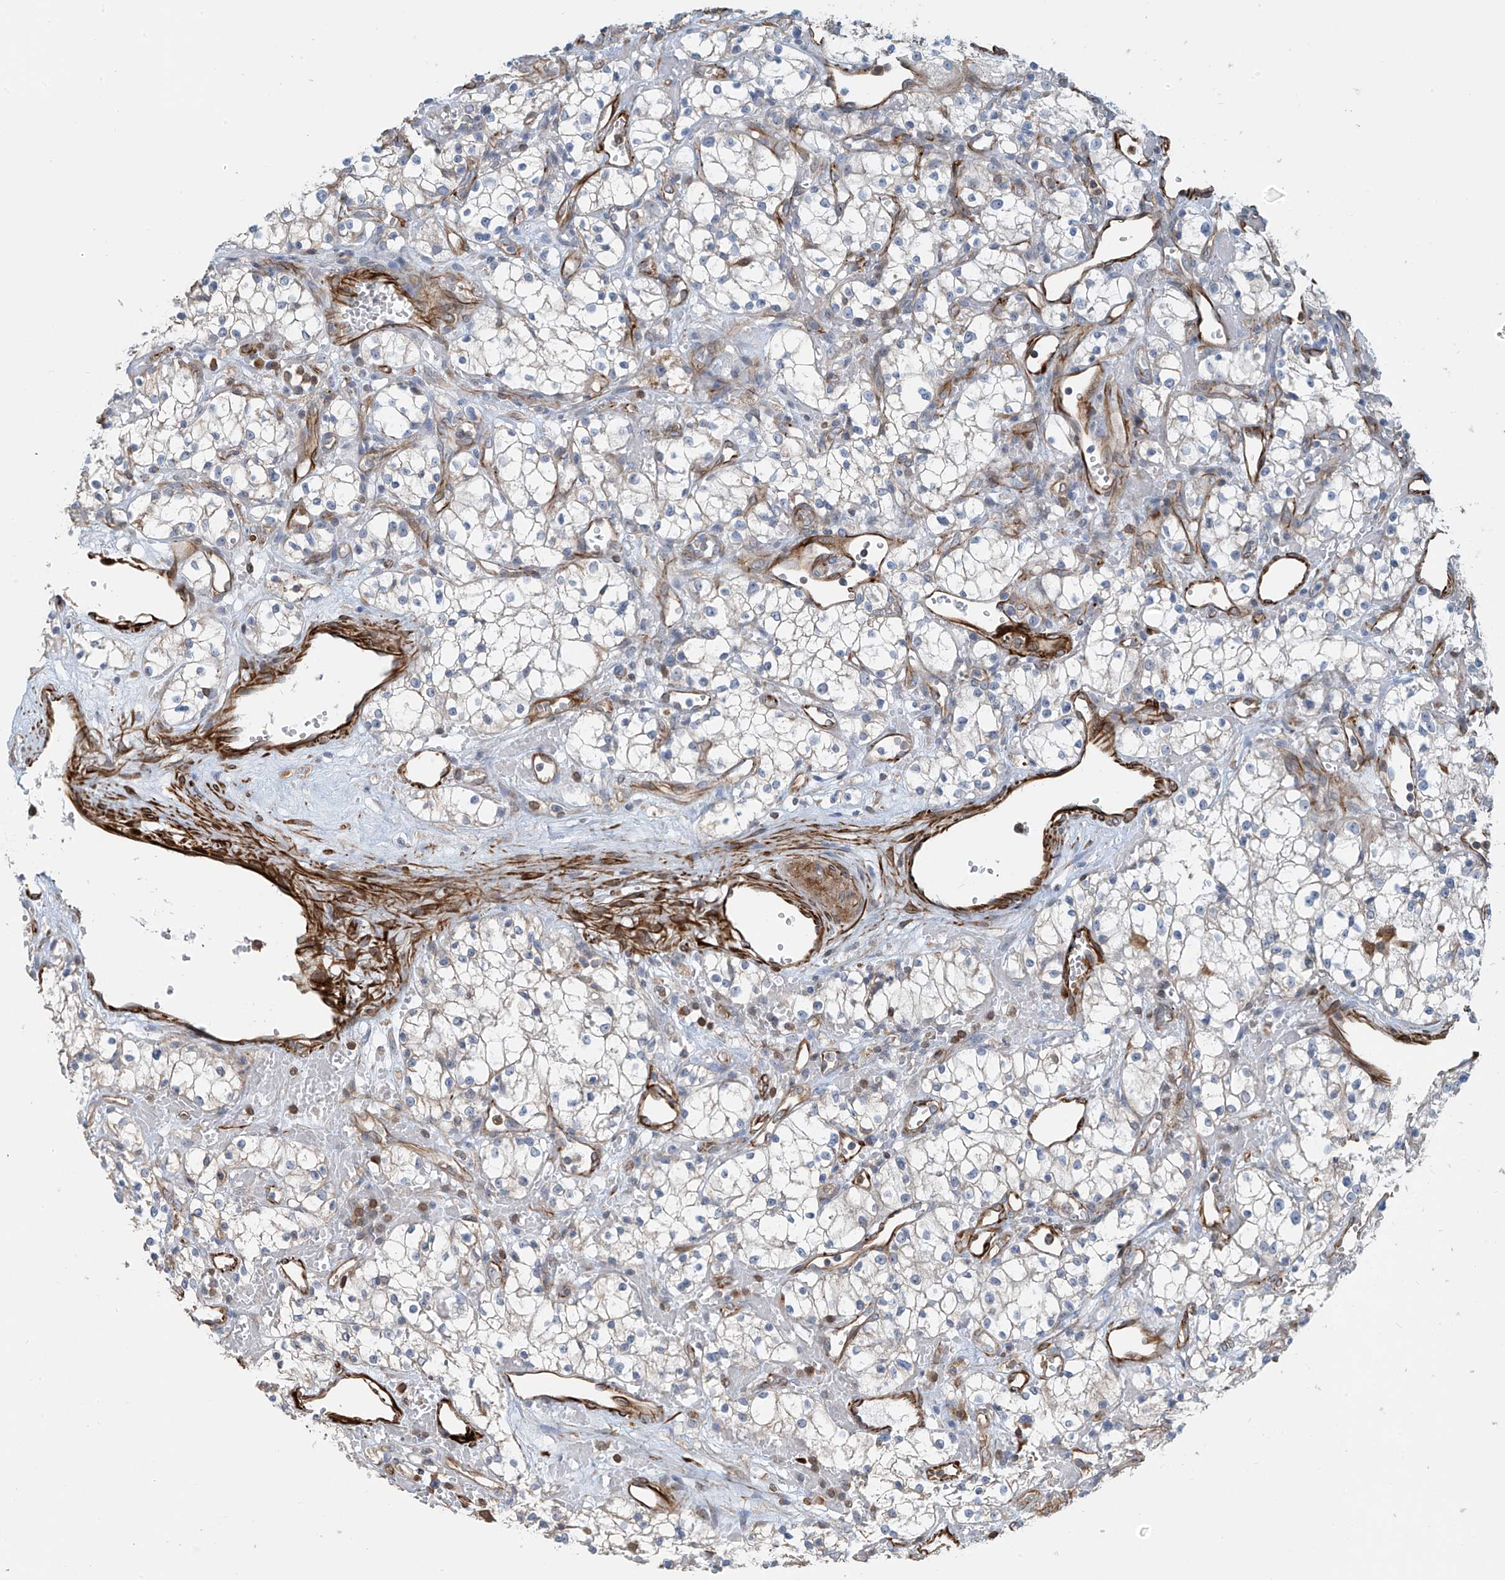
{"staining": {"intensity": "negative", "quantity": "none", "location": "none"}, "tissue": "renal cancer", "cell_type": "Tumor cells", "image_type": "cancer", "snomed": [{"axis": "morphology", "description": "Adenocarcinoma, NOS"}, {"axis": "topography", "description": "Kidney"}], "caption": "Renal adenocarcinoma was stained to show a protein in brown. There is no significant staining in tumor cells.", "gene": "SH3BGRL3", "patient": {"sex": "male", "age": 59}}